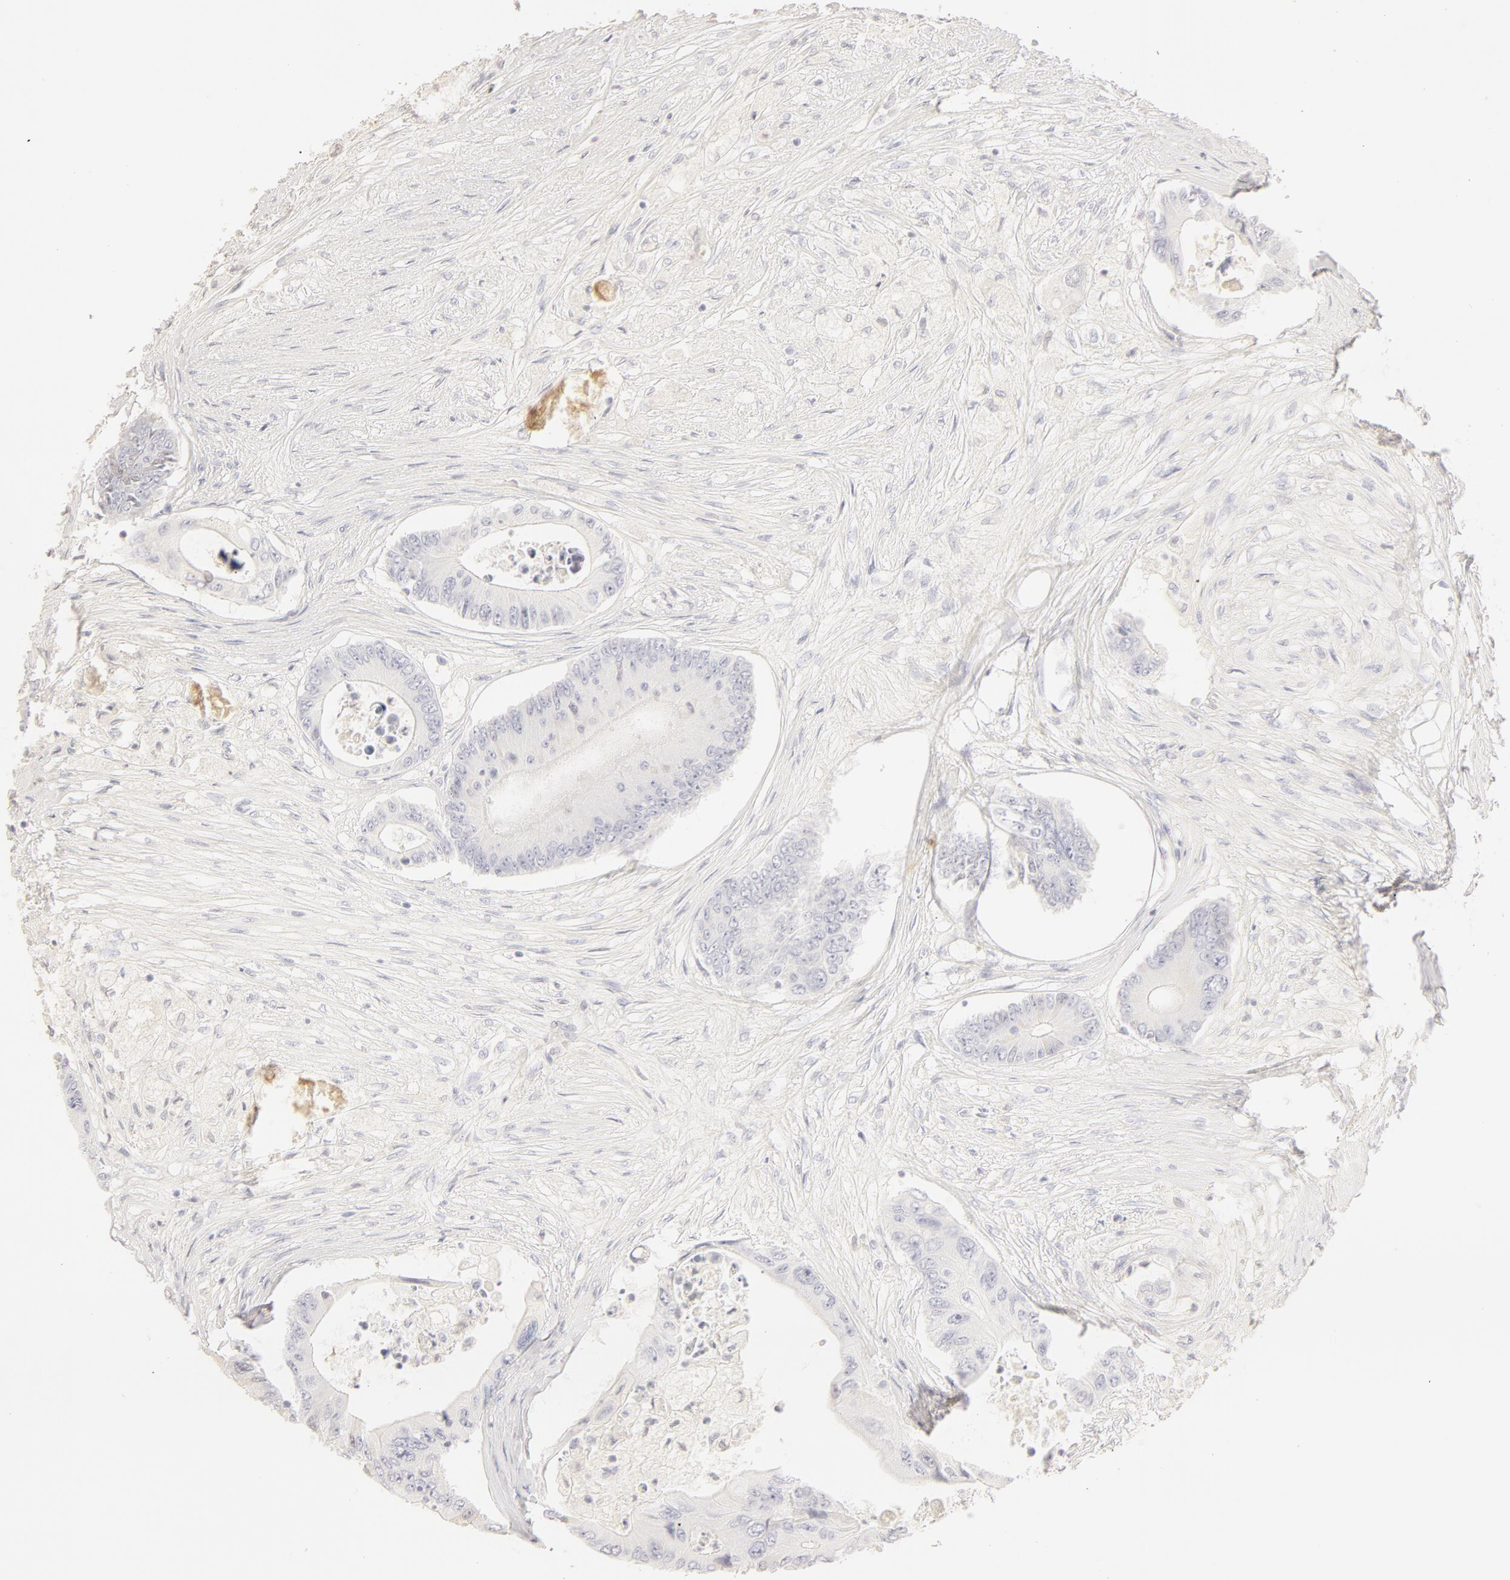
{"staining": {"intensity": "negative", "quantity": "none", "location": "none"}, "tissue": "colorectal cancer", "cell_type": "Tumor cells", "image_type": "cancer", "snomed": [{"axis": "morphology", "description": "Adenocarcinoma, NOS"}, {"axis": "topography", "description": "Colon"}], "caption": "Histopathology image shows no protein staining in tumor cells of colorectal cancer (adenocarcinoma) tissue. (DAB (3,3'-diaminobenzidine) immunohistochemistry with hematoxylin counter stain).", "gene": "LGALS7B", "patient": {"sex": "male", "age": 65}}